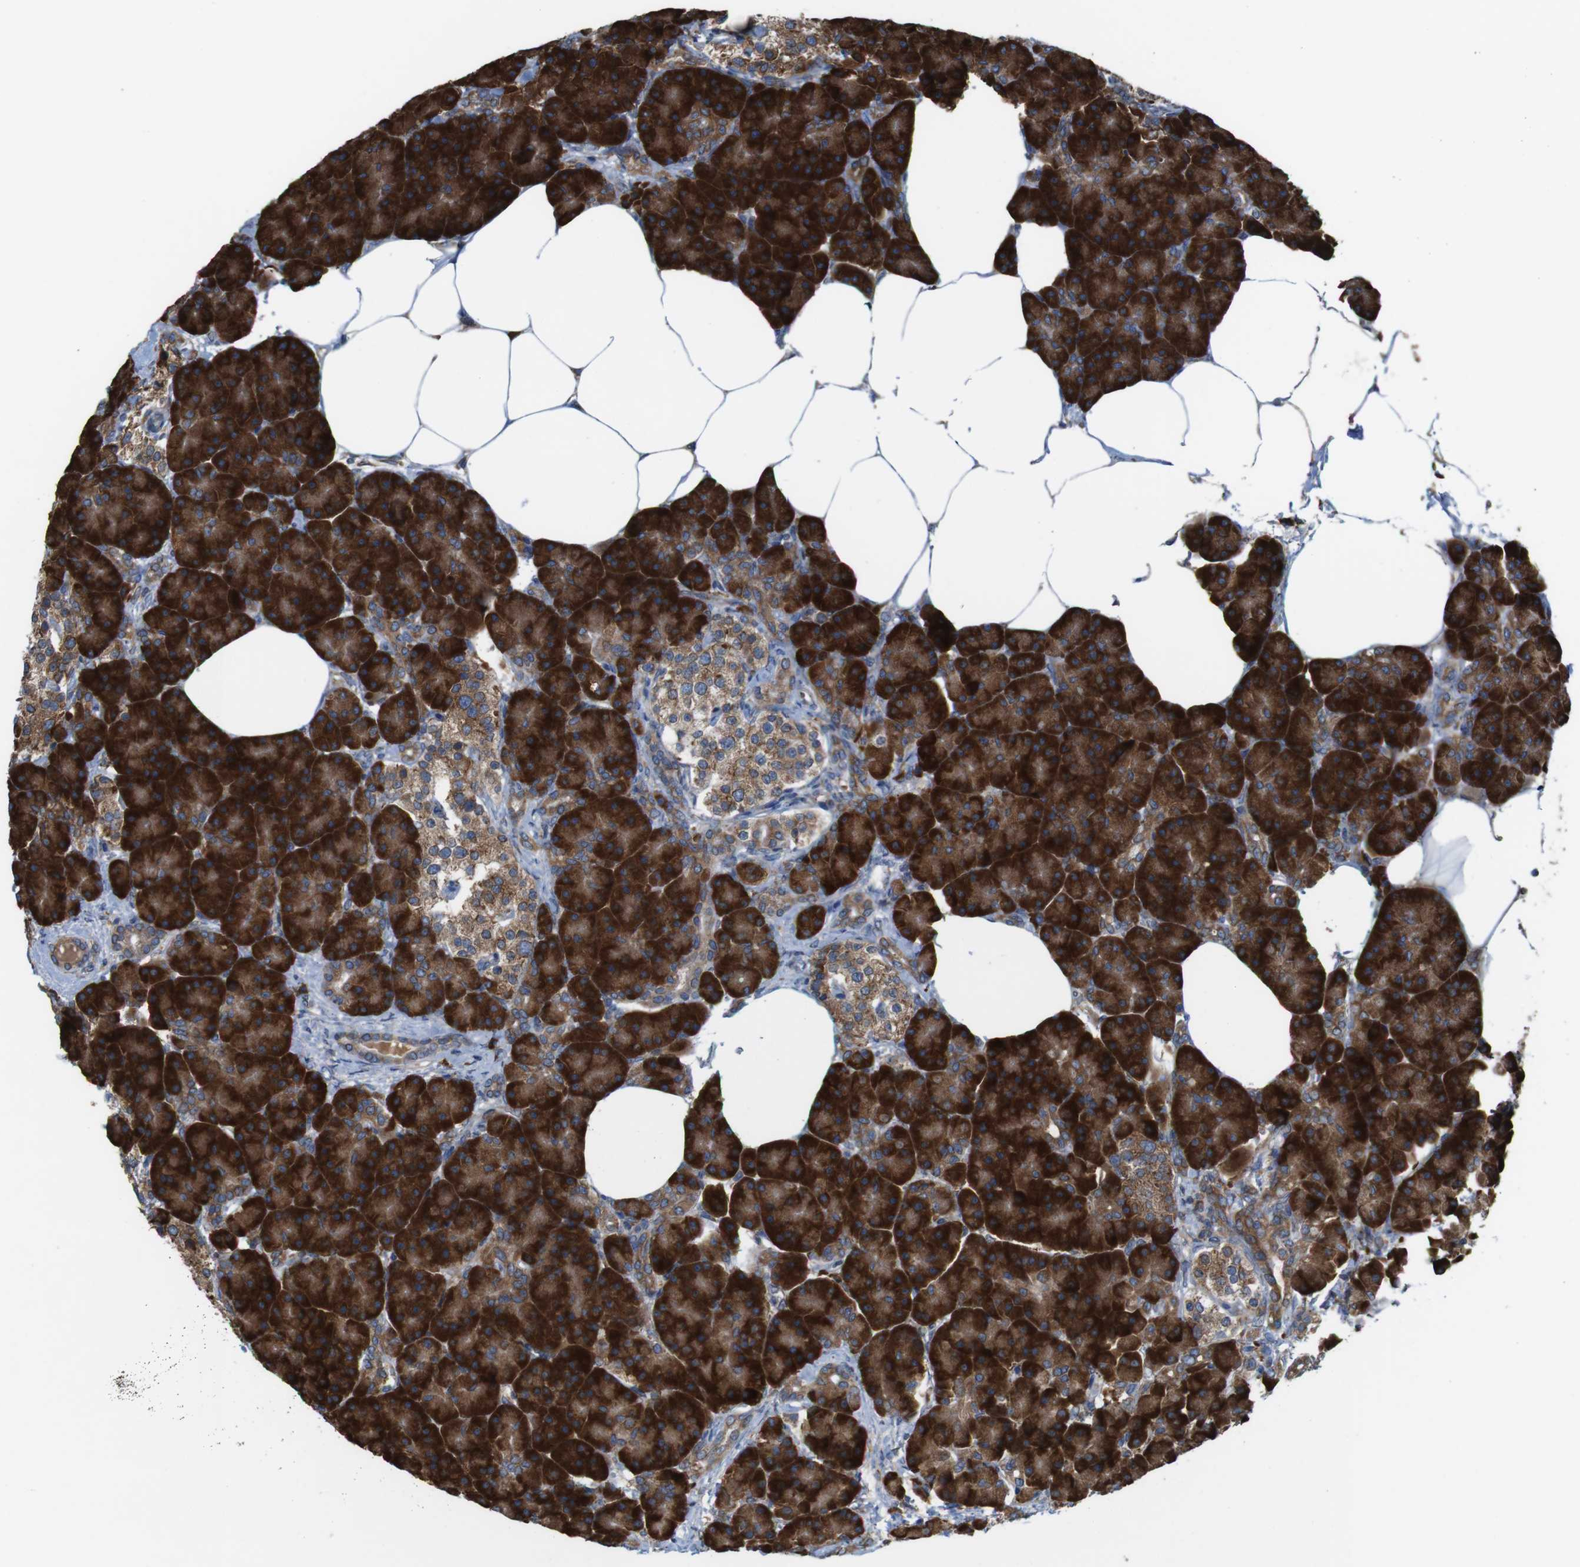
{"staining": {"intensity": "strong", "quantity": ">75%", "location": "cytoplasmic/membranous"}, "tissue": "pancreas", "cell_type": "Exocrine glandular cells", "image_type": "normal", "snomed": [{"axis": "morphology", "description": "Normal tissue, NOS"}, {"axis": "topography", "description": "Pancreas"}], "caption": "Pancreas stained for a protein (brown) demonstrates strong cytoplasmic/membranous positive expression in about >75% of exocrine glandular cells.", "gene": "UGGT1", "patient": {"sex": "female", "age": 70}}